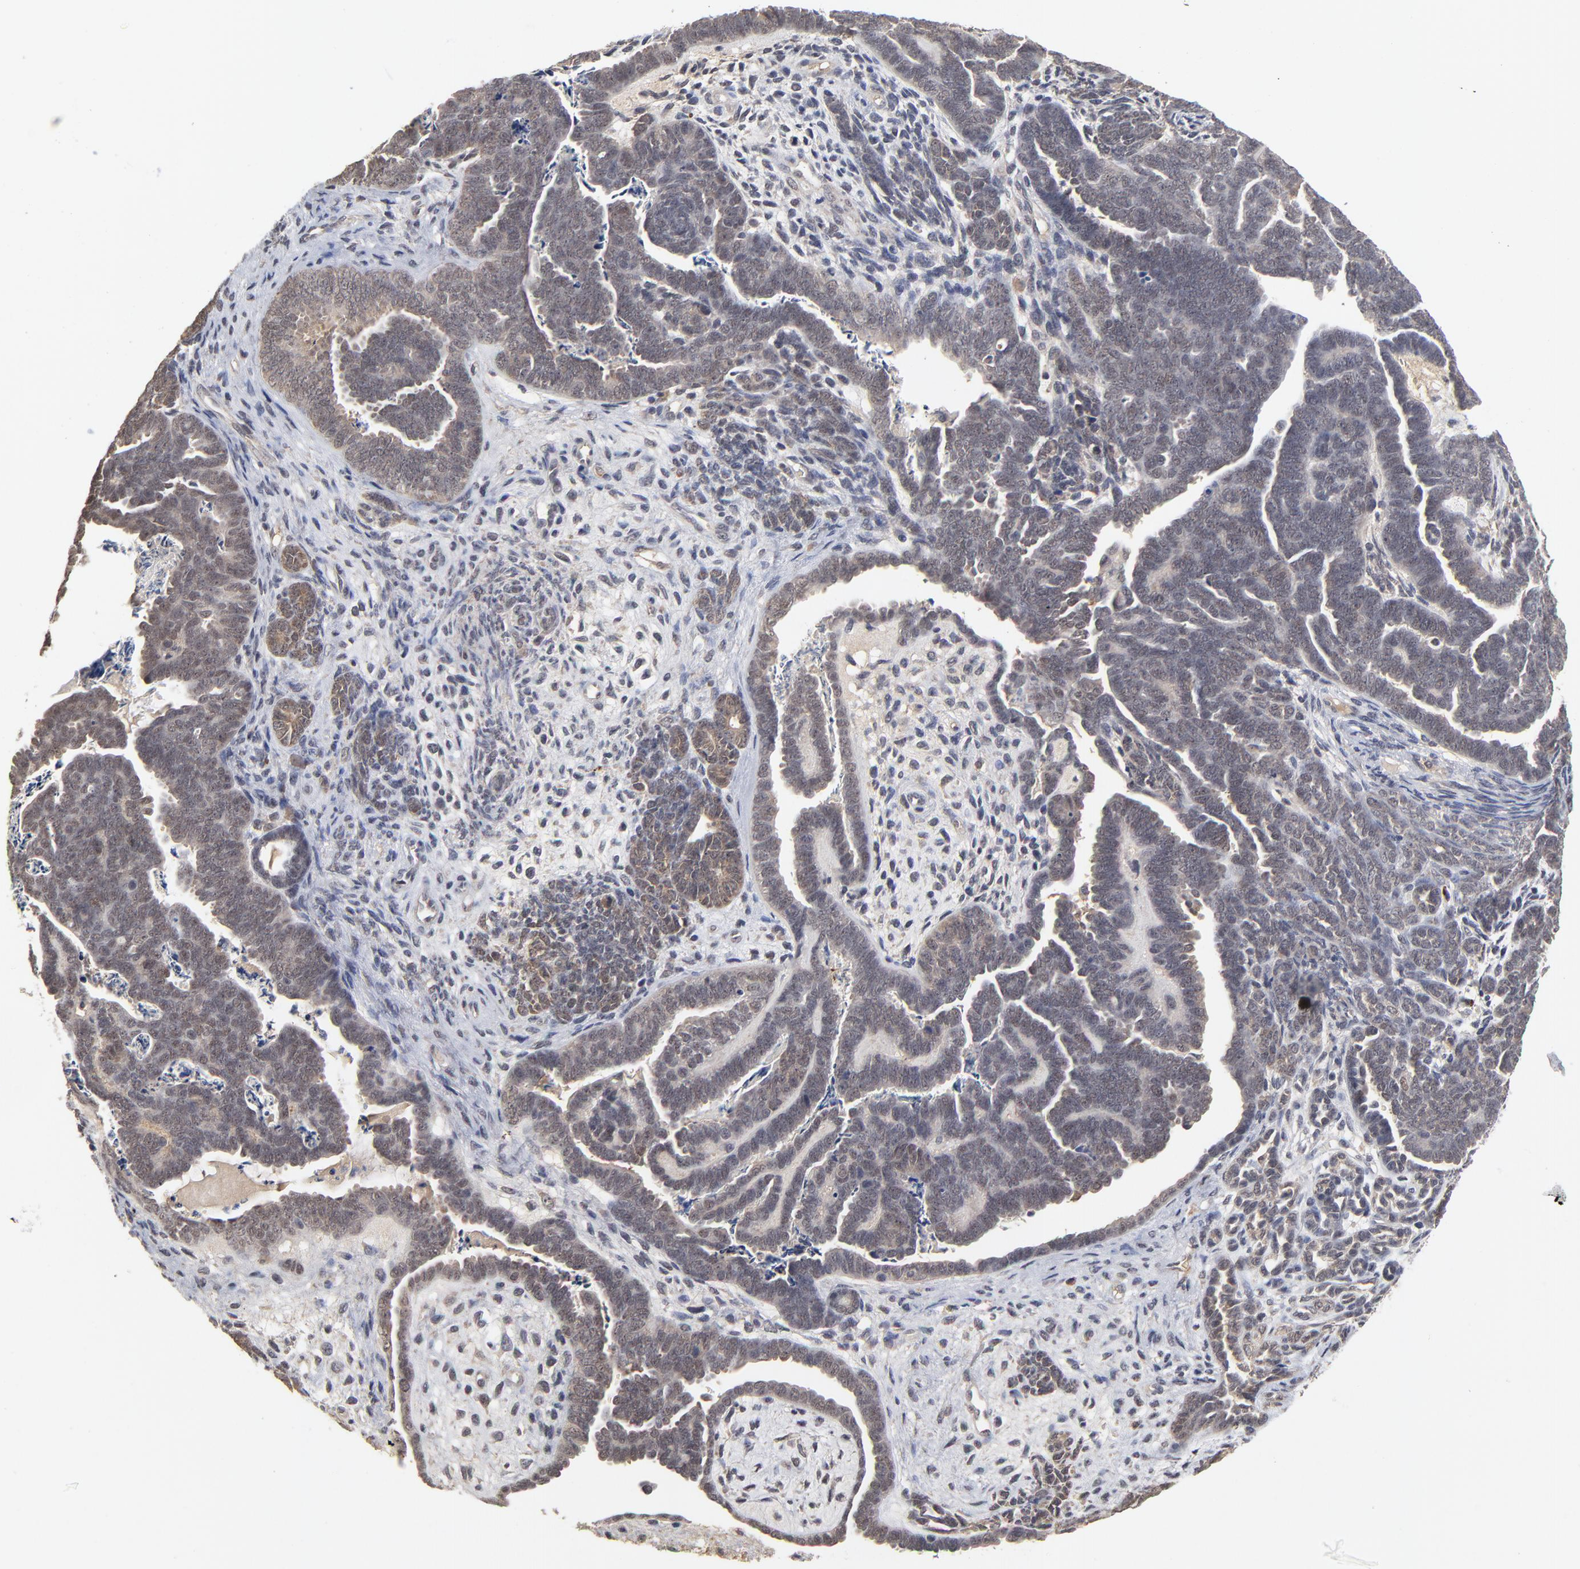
{"staining": {"intensity": "weak", "quantity": "<25%", "location": "nuclear"}, "tissue": "endometrial cancer", "cell_type": "Tumor cells", "image_type": "cancer", "snomed": [{"axis": "morphology", "description": "Neoplasm, malignant, NOS"}, {"axis": "topography", "description": "Endometrium"}], "caption": "High magnification brightfield microscopy of malignant neoplasm (endometrial) stained with DAB (3,3'-diaminobenzidine) (brown) and counterstained with hematoxylin (blue): tumor cells show no significant positivity.", "gene": "WSB1", "patient": {"sex": "female", "age": 74}}